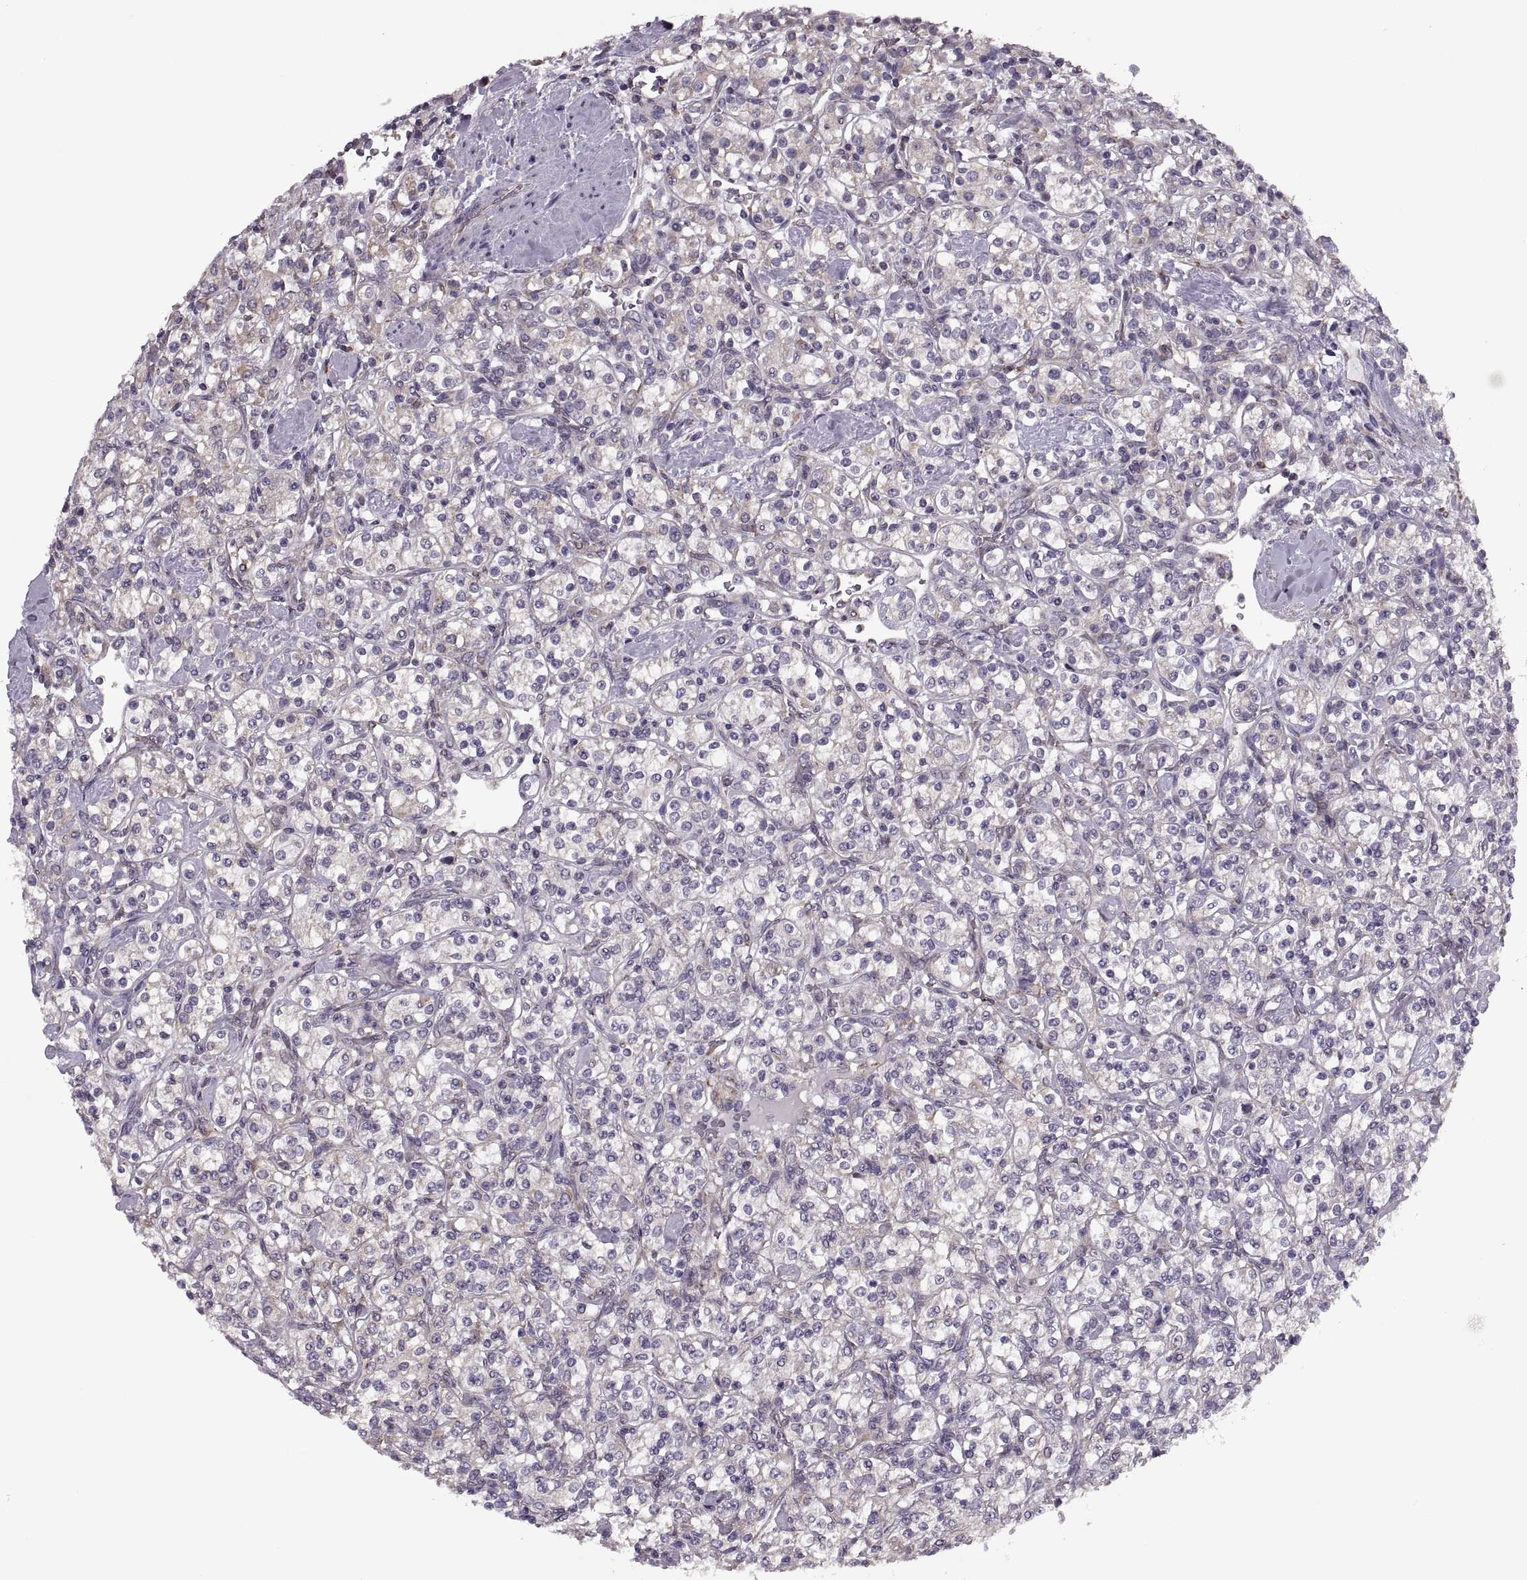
{"staining": {"intensity": "weak", "quantity": ">75%", "location": "cytoplasmic/membranous"}, "tissue": "renal cancer", "cell_type": "Tumor cells", "image_type": "cancer", "snomed": [{"axis": "morphology", "description": "Adenocarcinoma, NOS"}, {"axis": "topography", "description": "Kidney"}], "caption": "This micrograph exhibits renal cancer stained with IHC to label a protein in brown. The cytoplasmic/membranous of tumor cells show weak positivity for the protein. Nuclei are counter-stained blue.", "gene": "LETM2", "patient": {"sex": "male", "age": 77}}